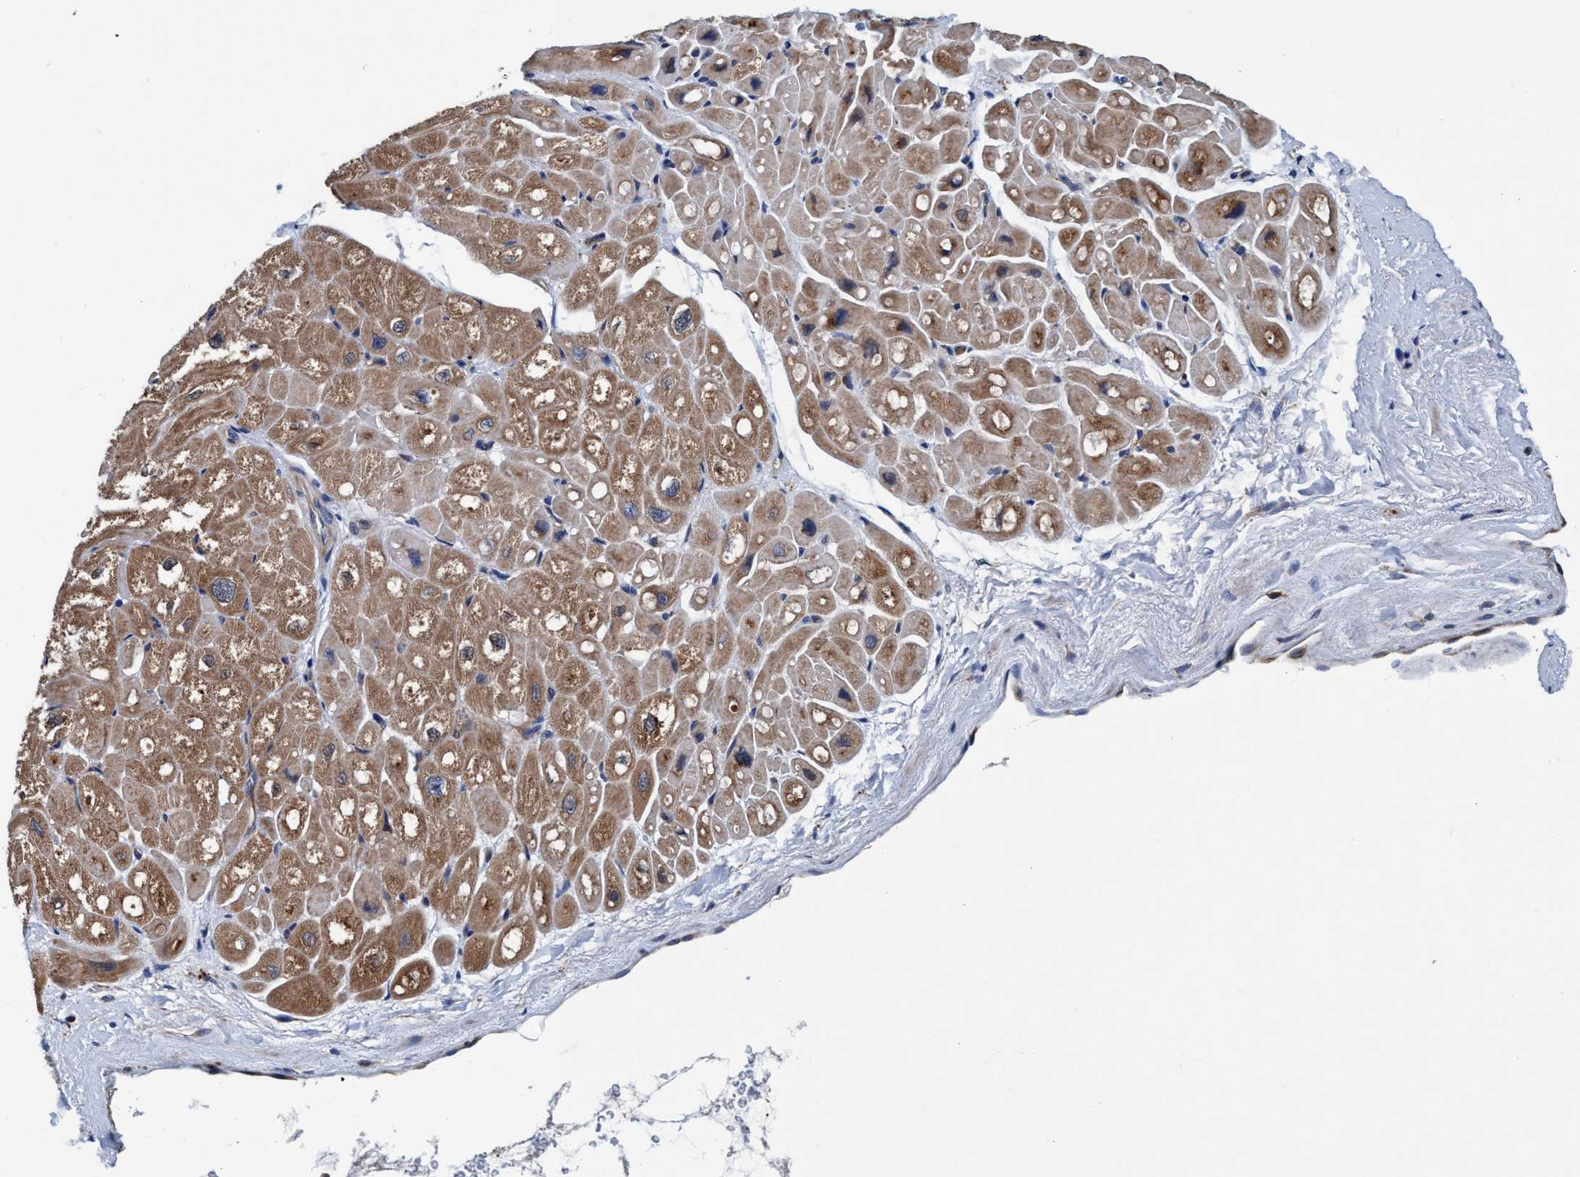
{"staining": {"intensity": "moderate", "quantity": ">75%", "location": "cytoplasmic/membranous"}, "tissue": "heart muscle", "cell_type": "Cardiomyocytes", "image_type": "normal", "snomed": [{"axis": "morphology", "description": "Normal tissue, NOS"}, {"axis": "topography", "description": "Heart"}], "caption": "The photomicrograph displays staining of benign heart muscle, revealing moderate cytoplasmic/membranous protein staining (brown color) within cardiomyocytes.", "gene": "ENDOG", "patient": {"sex": "male", "age": 49}}